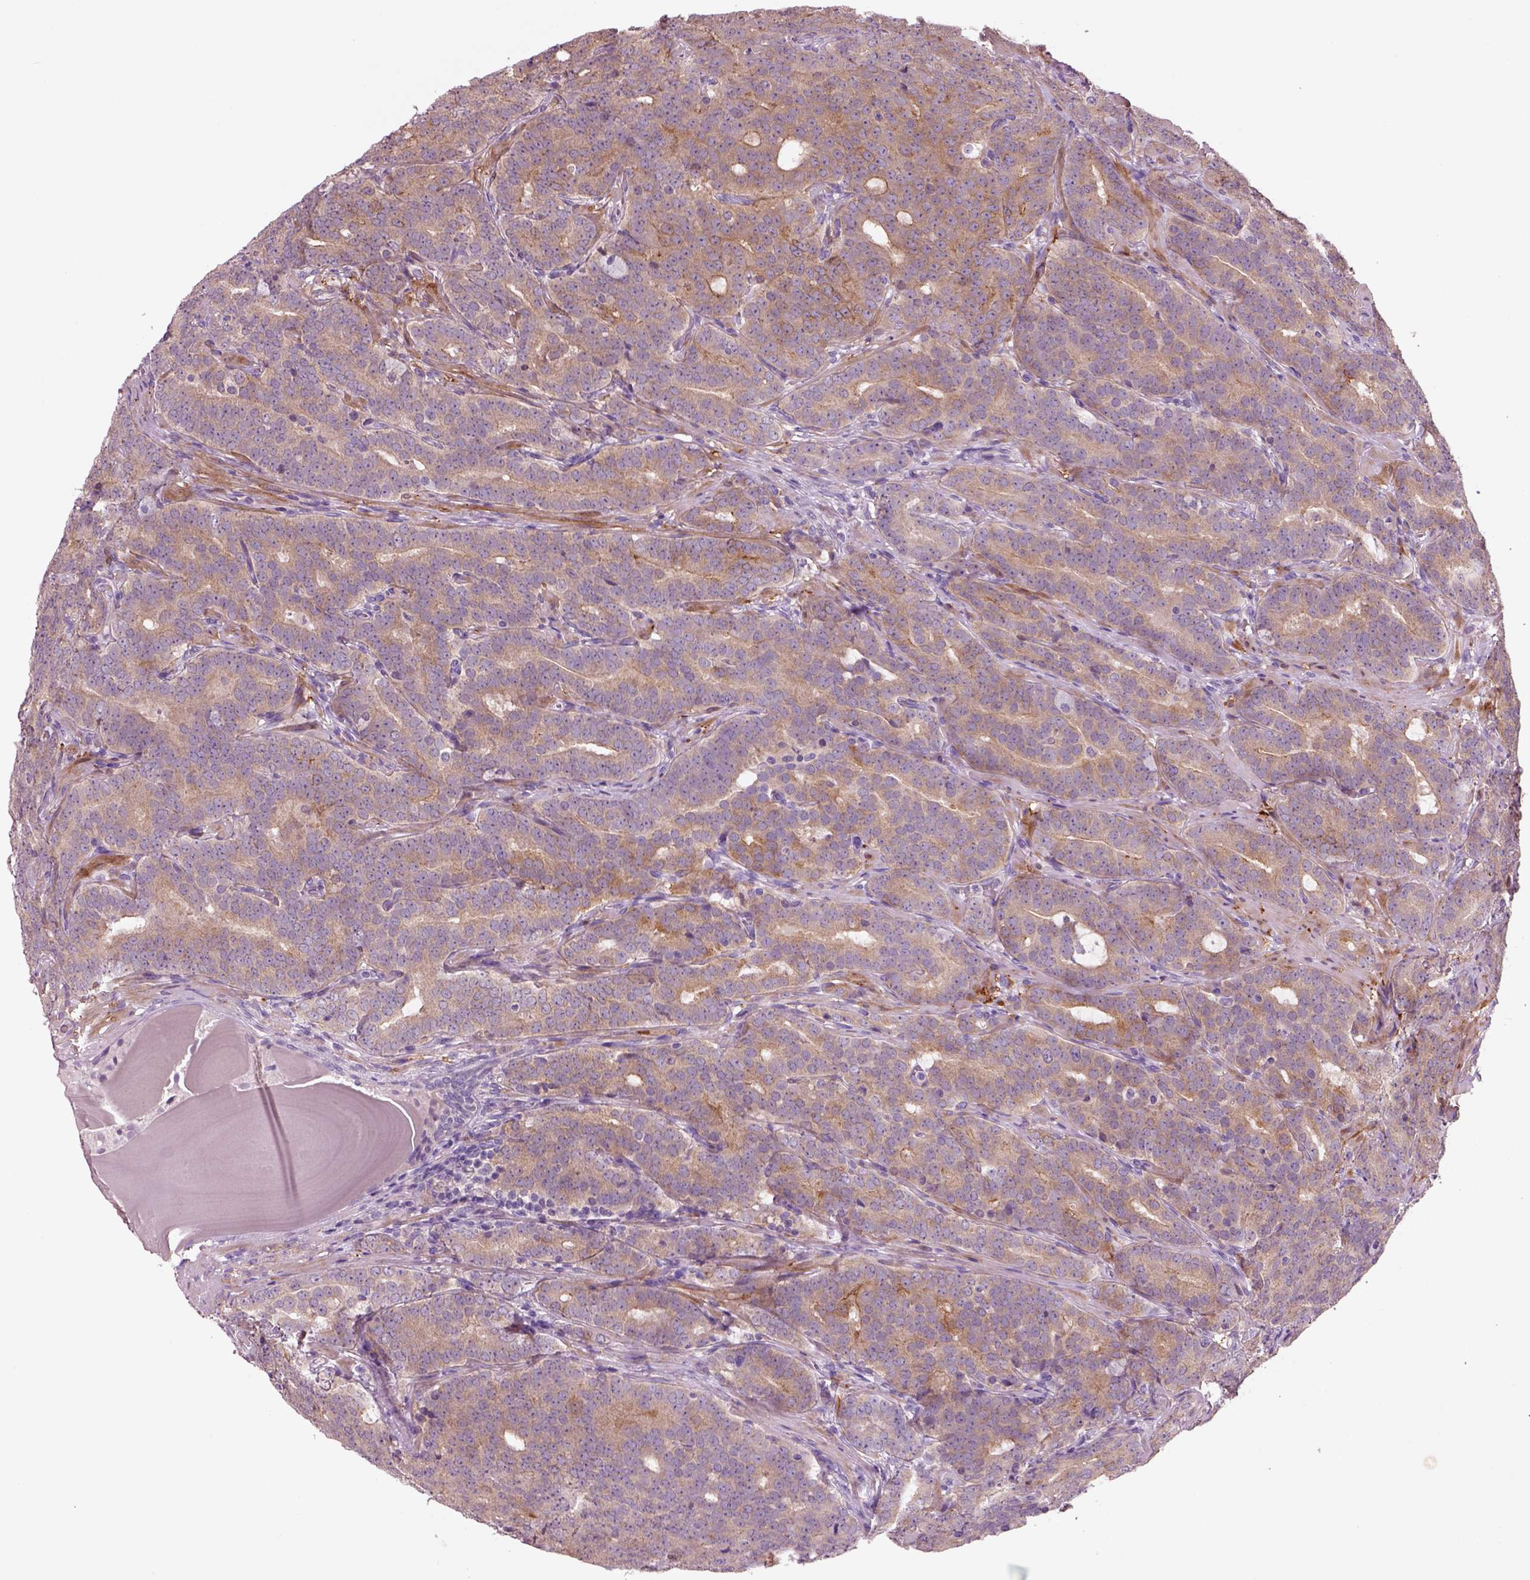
{"staining": {"intensity": "moderate", "quantity": ">75%", "location": "cytoplasmic/membranous"}, "tissue": "prostate cancer", "cell_type": "Tumor cells", "image_type": "cancer", "snomed": [{"axis": "morphology", "description": "Adenocarcinoma, NOS"}, {"axis": "topography", "description": "Prostate"}], "caption": "High-power microscopy captured an immunohistochemistry photomicrograph of prostate adenocarcinoma, revealing moderate cytoplasmic/membranous positivity in approximately >75% of tumor cells.", "gene": "PLPP7", "patient": {"sex": "male", "age": 71}}